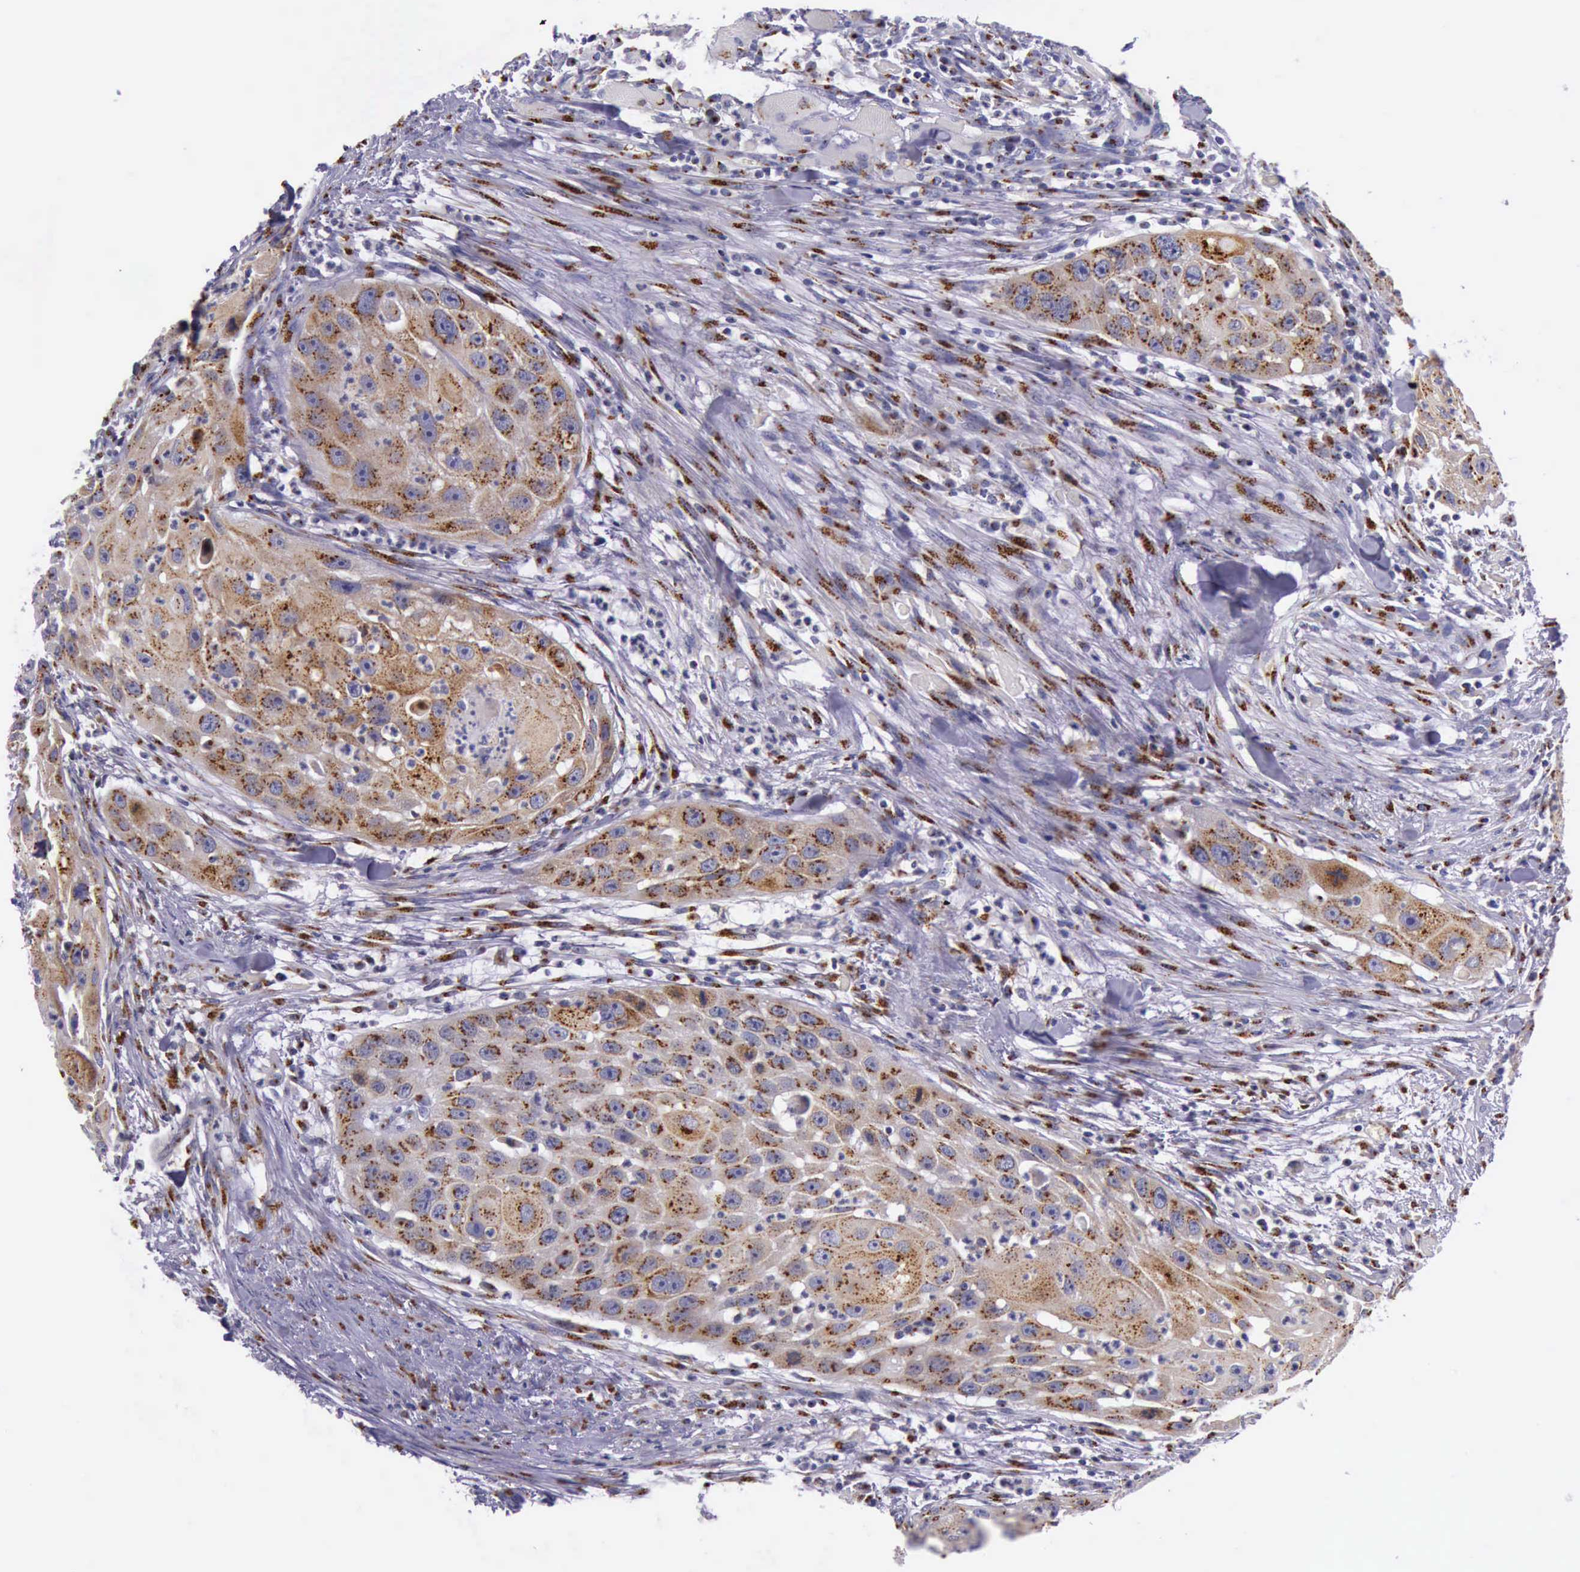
{"staining": {"intensity": "strong", "quantity": ">75%", "location": "cytoplasmic/membranous"}, "tissue": "head and neck cancer", "cell_type": "Tumor cells", "image_type": "cancer", "snomed": [{"axis": "morphology", "description": "Squamous cell carcinoma, NOS"}, {"axis": "topography", "description": "Head-Neck"}], "caption": "Immunohistochemistry of head and neck squamous cell carcinoma reveals high levels of strong cytoplasmic/membranous positivity in approximately >75% of tumor cells.", "gene": "GOLGA5", "patient": {"sex": "male", "age": 64}}